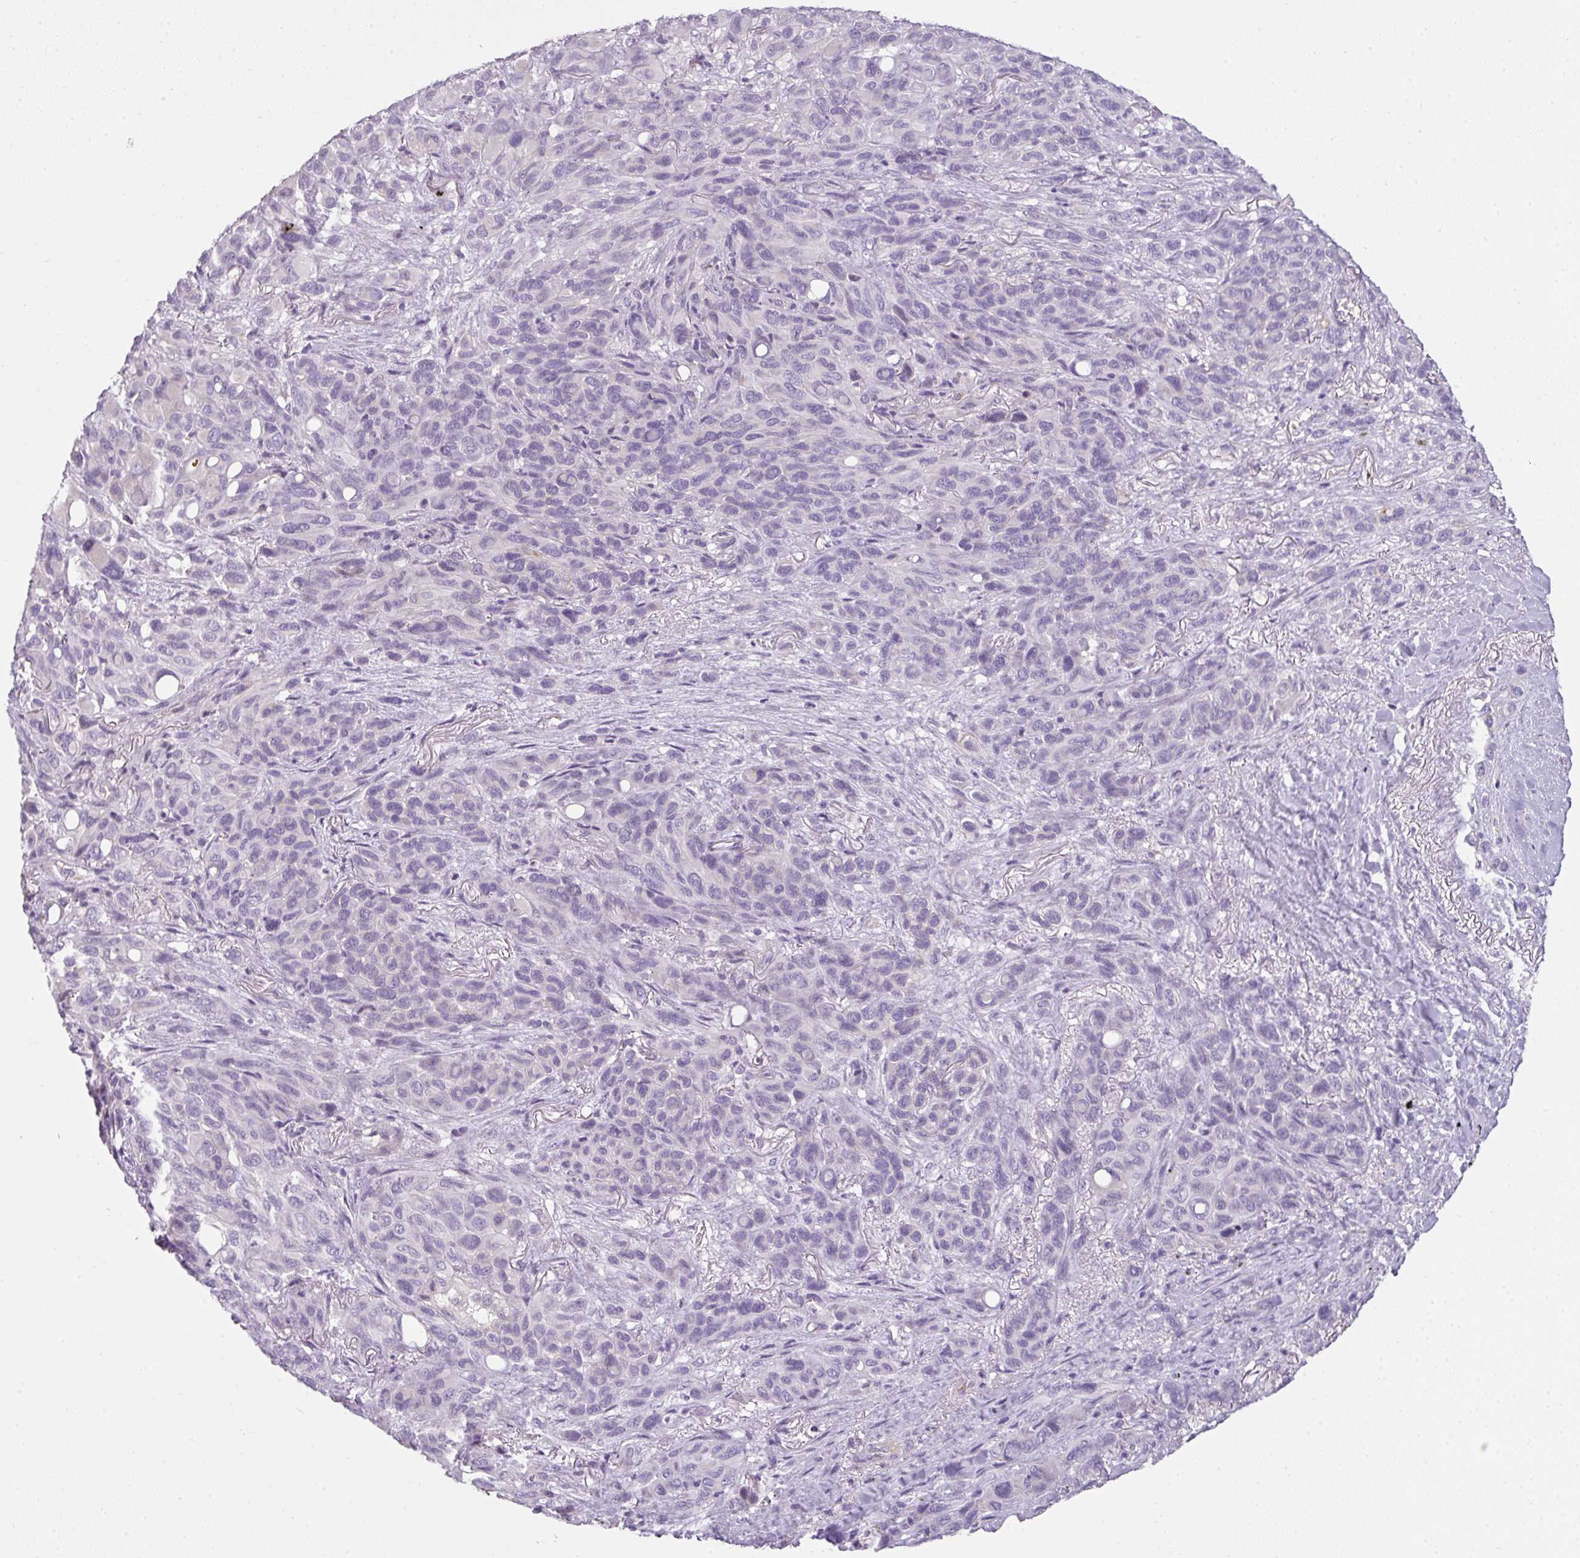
{"staining": {"intensity": "negative", "quantity": "none", "location": "none"}, "tissue": "melanoma", "cell_type": "Tumor cells", "image_type": "cancer", "snomed": [{"axis": "morphology", "description": "Malignant melanoma, Metastatic site"}, {"axis": "topography", "description": "Lung"}], "caption": "Immunohistochemistry (IHC) of melanoma displays no staining in tumor cells.", "gene": "FHAD1", "patient": {"sex": "male", "age": 48}}